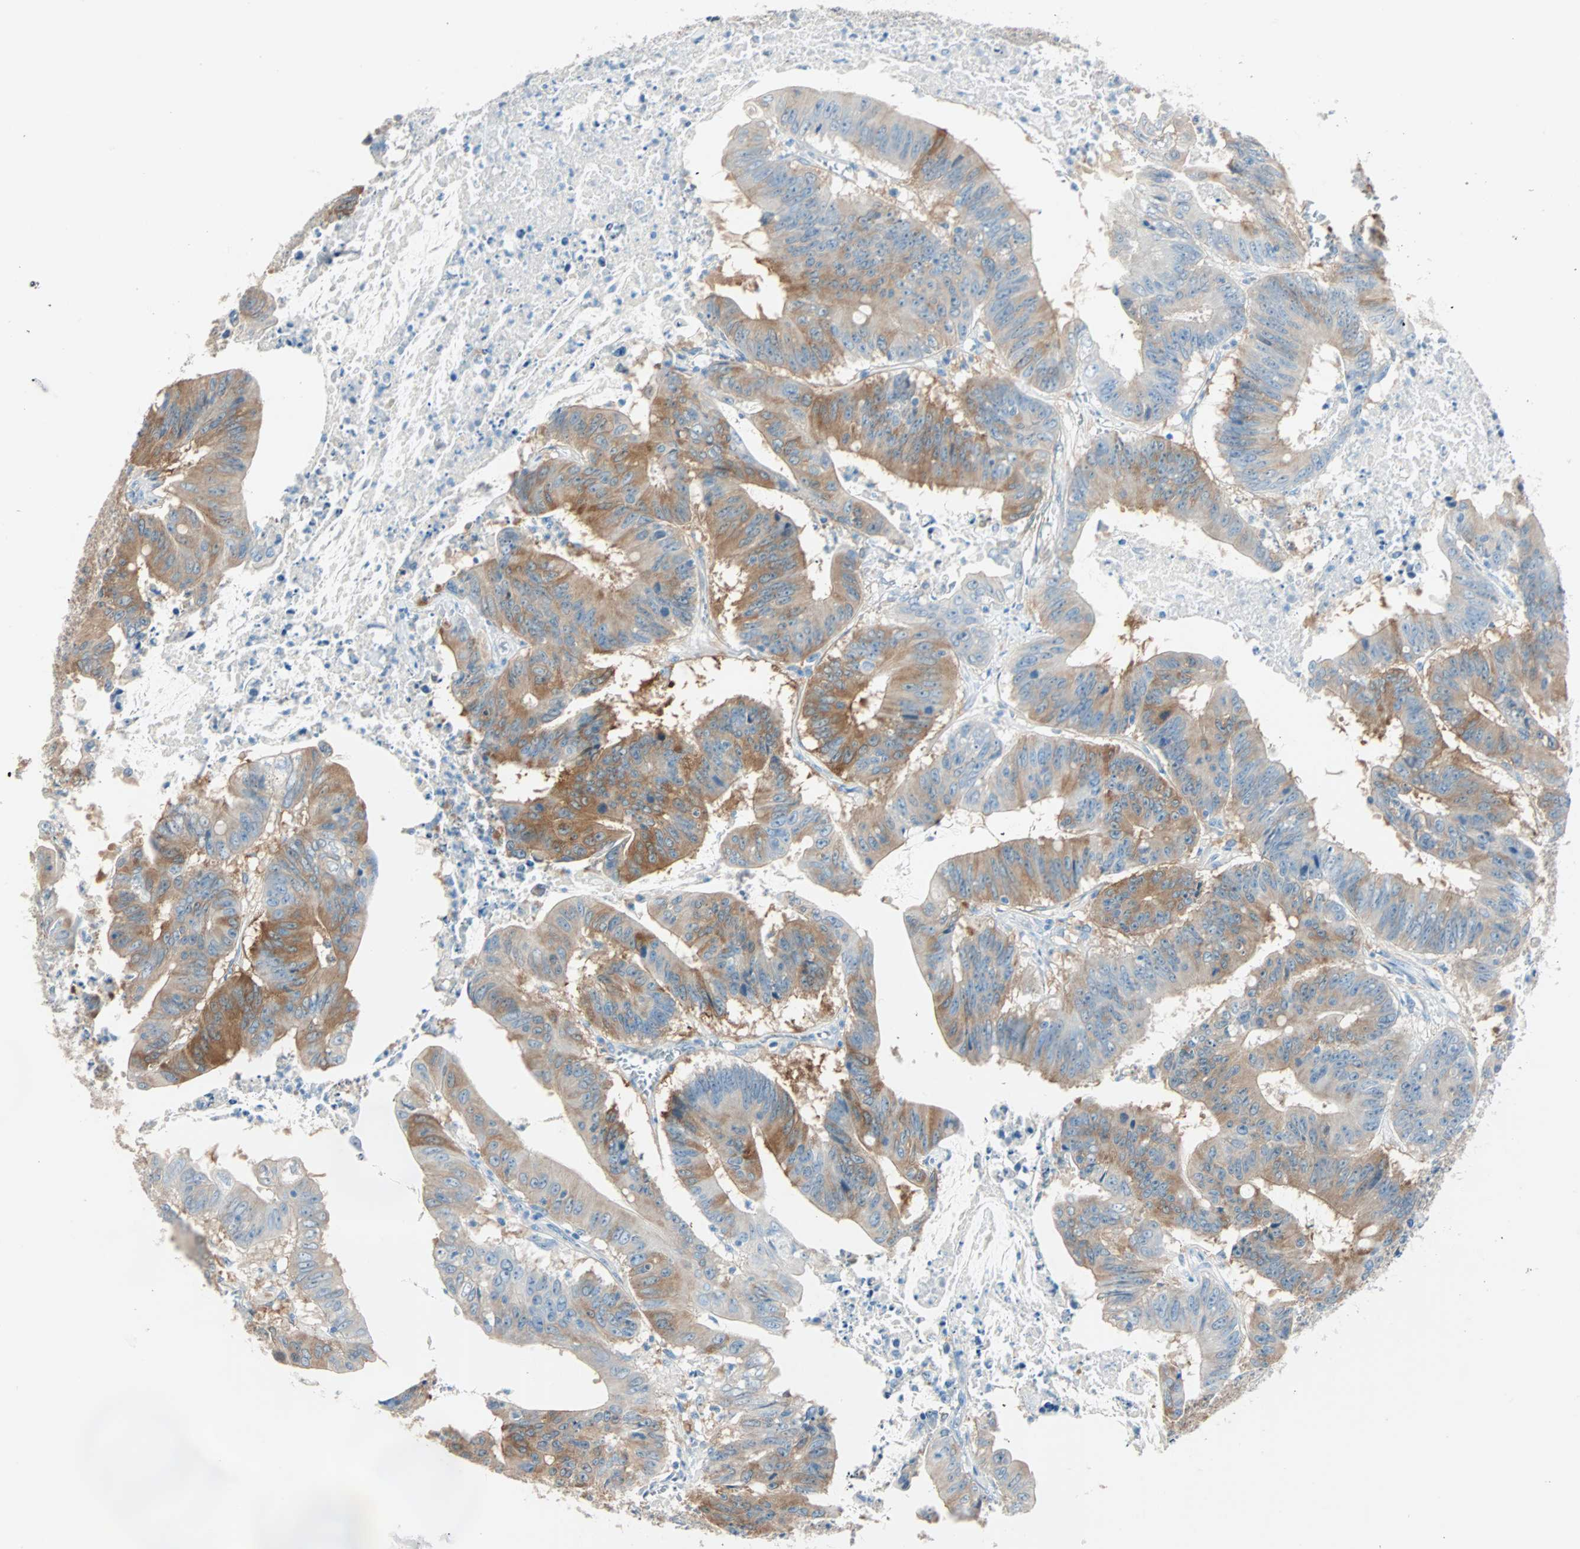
{"staining": {"intensity": "moderate", "quantity": "25%-75%", "location": "cytoplasmic/membranous"}, "tissue": "colorectal cancer", "cell_type": "Tumor cells", "image_type": "cancer", "snomed": [{"axis": "morphology", "description": "Adenocarcinoma, NOS"}, {"axis": "topography", "description": "Colon"}], "caption": "Human colorectal adenocarcinoma stained for a protein (brown) demonstrates moderate cytoplasmic/membranous positive positivity in approximately 25%-75% of tumor cells.", "gene": "ATF6", "patient": {"sex": "male", "age": 45}}